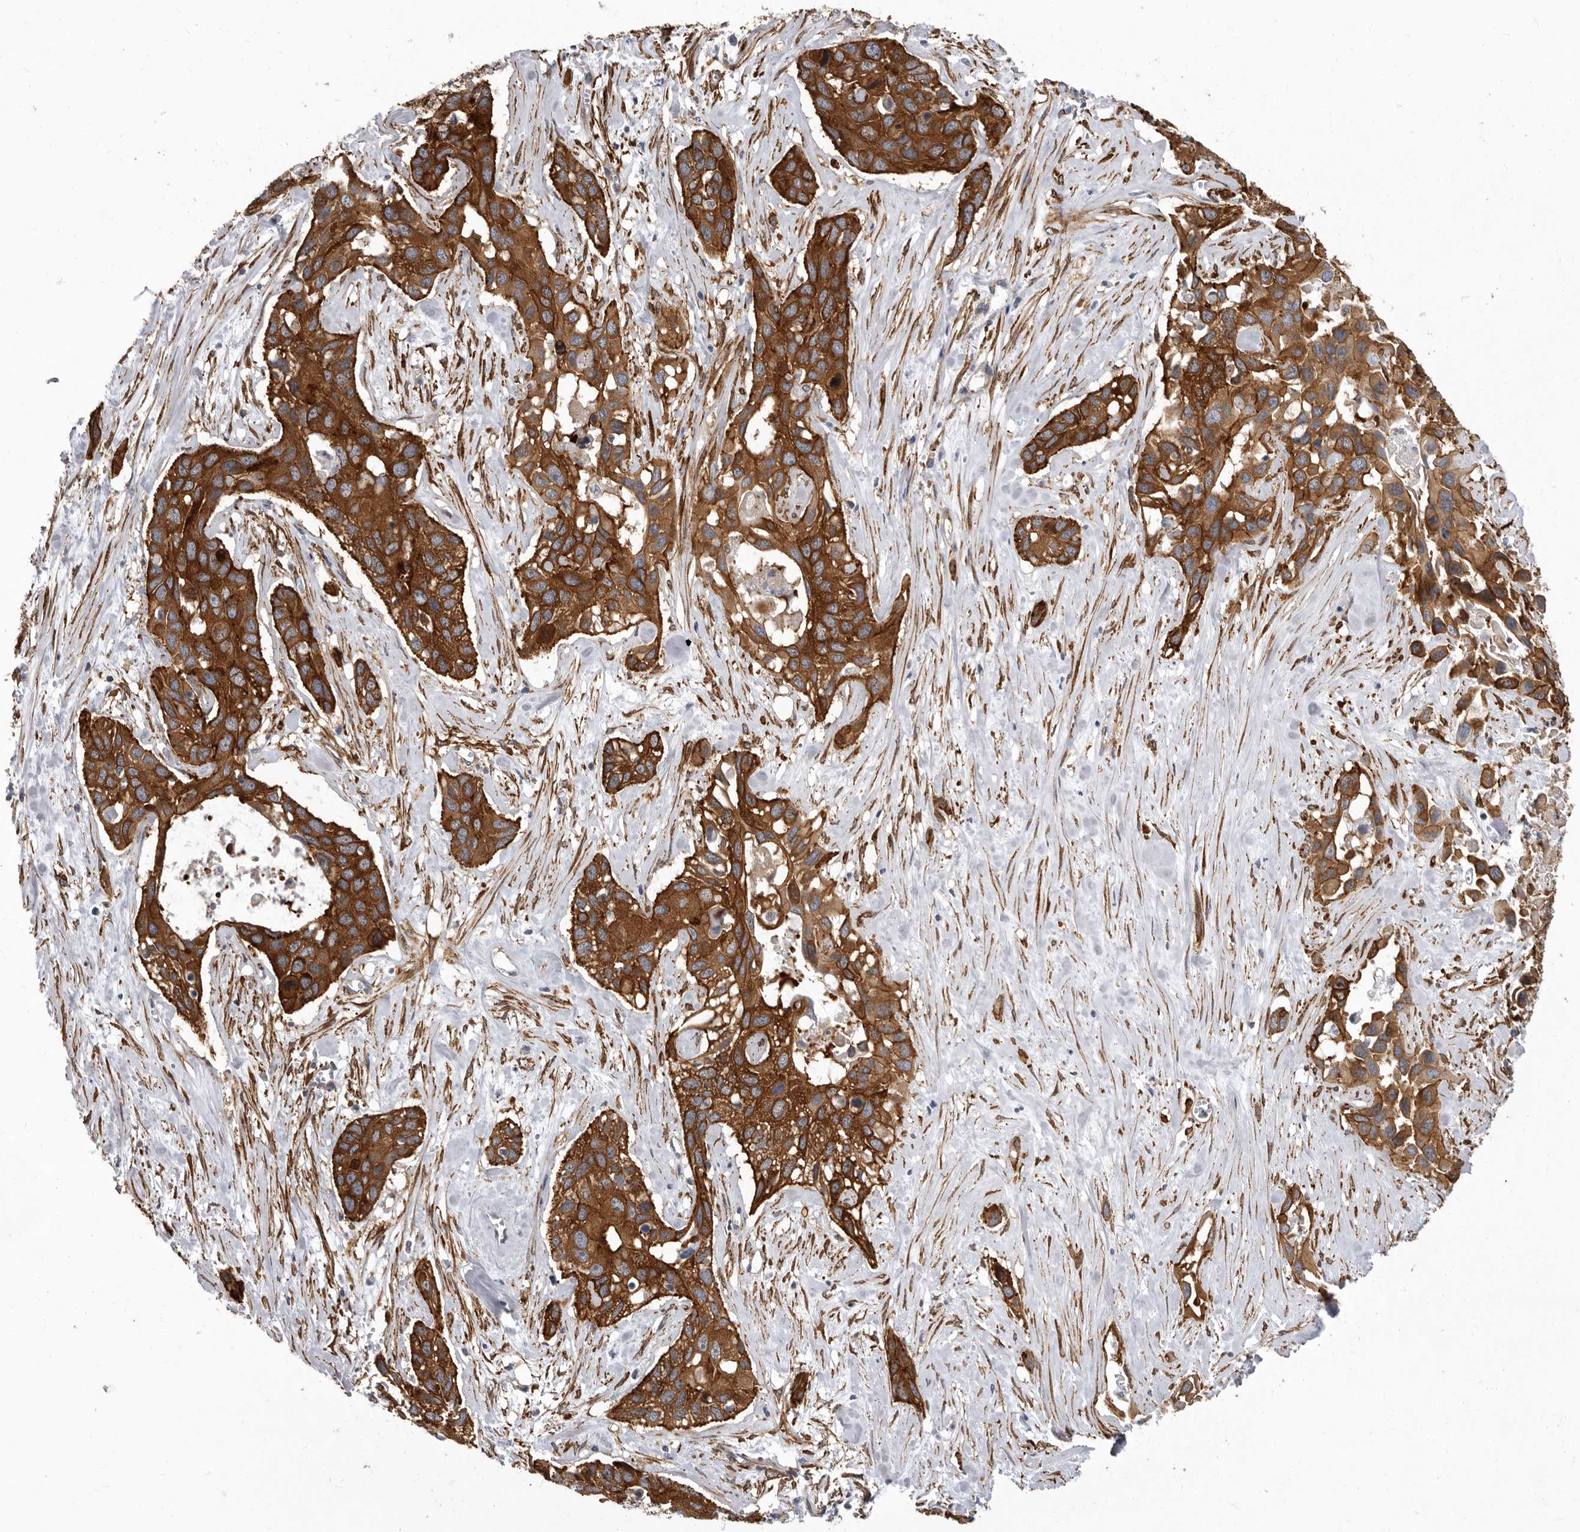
{"staining": {"intensity": "strong", "quantity": ">75%", "location": "cytoplasmic/membranous"}, "tissue": "pancreatic cancer", "cell_type": "Tumor cells", "image_type": "cancer", "snomed": [{"axis": "morphology", "description": "Adenocarcinoma, NOS"}, {"axis": "topography", "description": "Pancreas"}], "caption": "The image demonstrates immunohistochemical staining of adenocarcinoma (pancreatic). There is strong cytoplasmic/membranous positivity is present in about >75% of tumor cells.", "gene": "ENAH", "patient": {"sex": "female", "age": 60}}